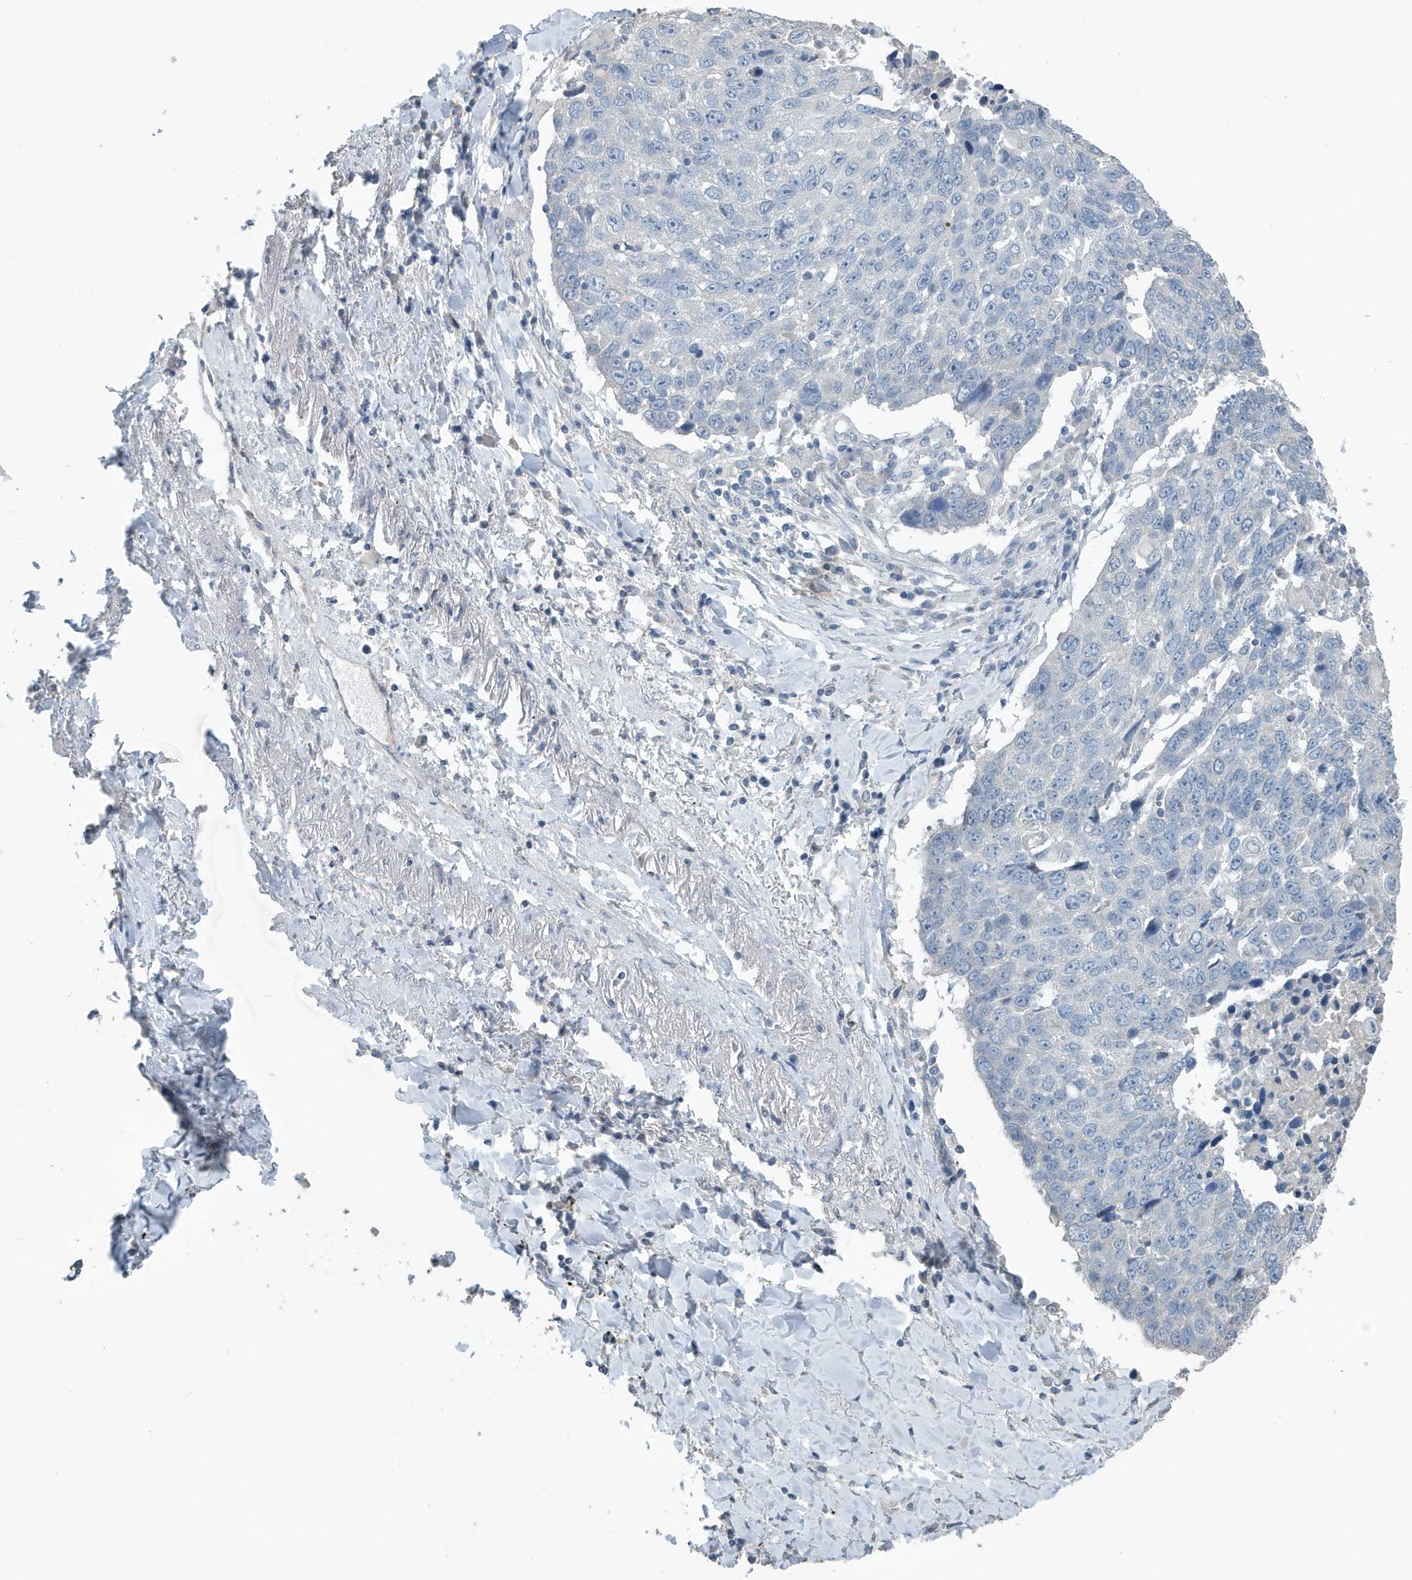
{"staining": {"intensity": "negative", "quantity": "none", "location": "none"}, "tissue": "lung cancer", "cell_type": "Tumor cells", "image_type": "cancer", "snomed": [{"axis": "morphology", "description": "Squamous cell carcinoma, NOS"}, {"axis": "topography", "description": "Lung"}], "caption": "Tumor cells are negative for brown protein staining in lung cancer (squamous cell carcinoma).", "gene": "UGT2B4", "patient": {"sex": "male", "age": 66}}